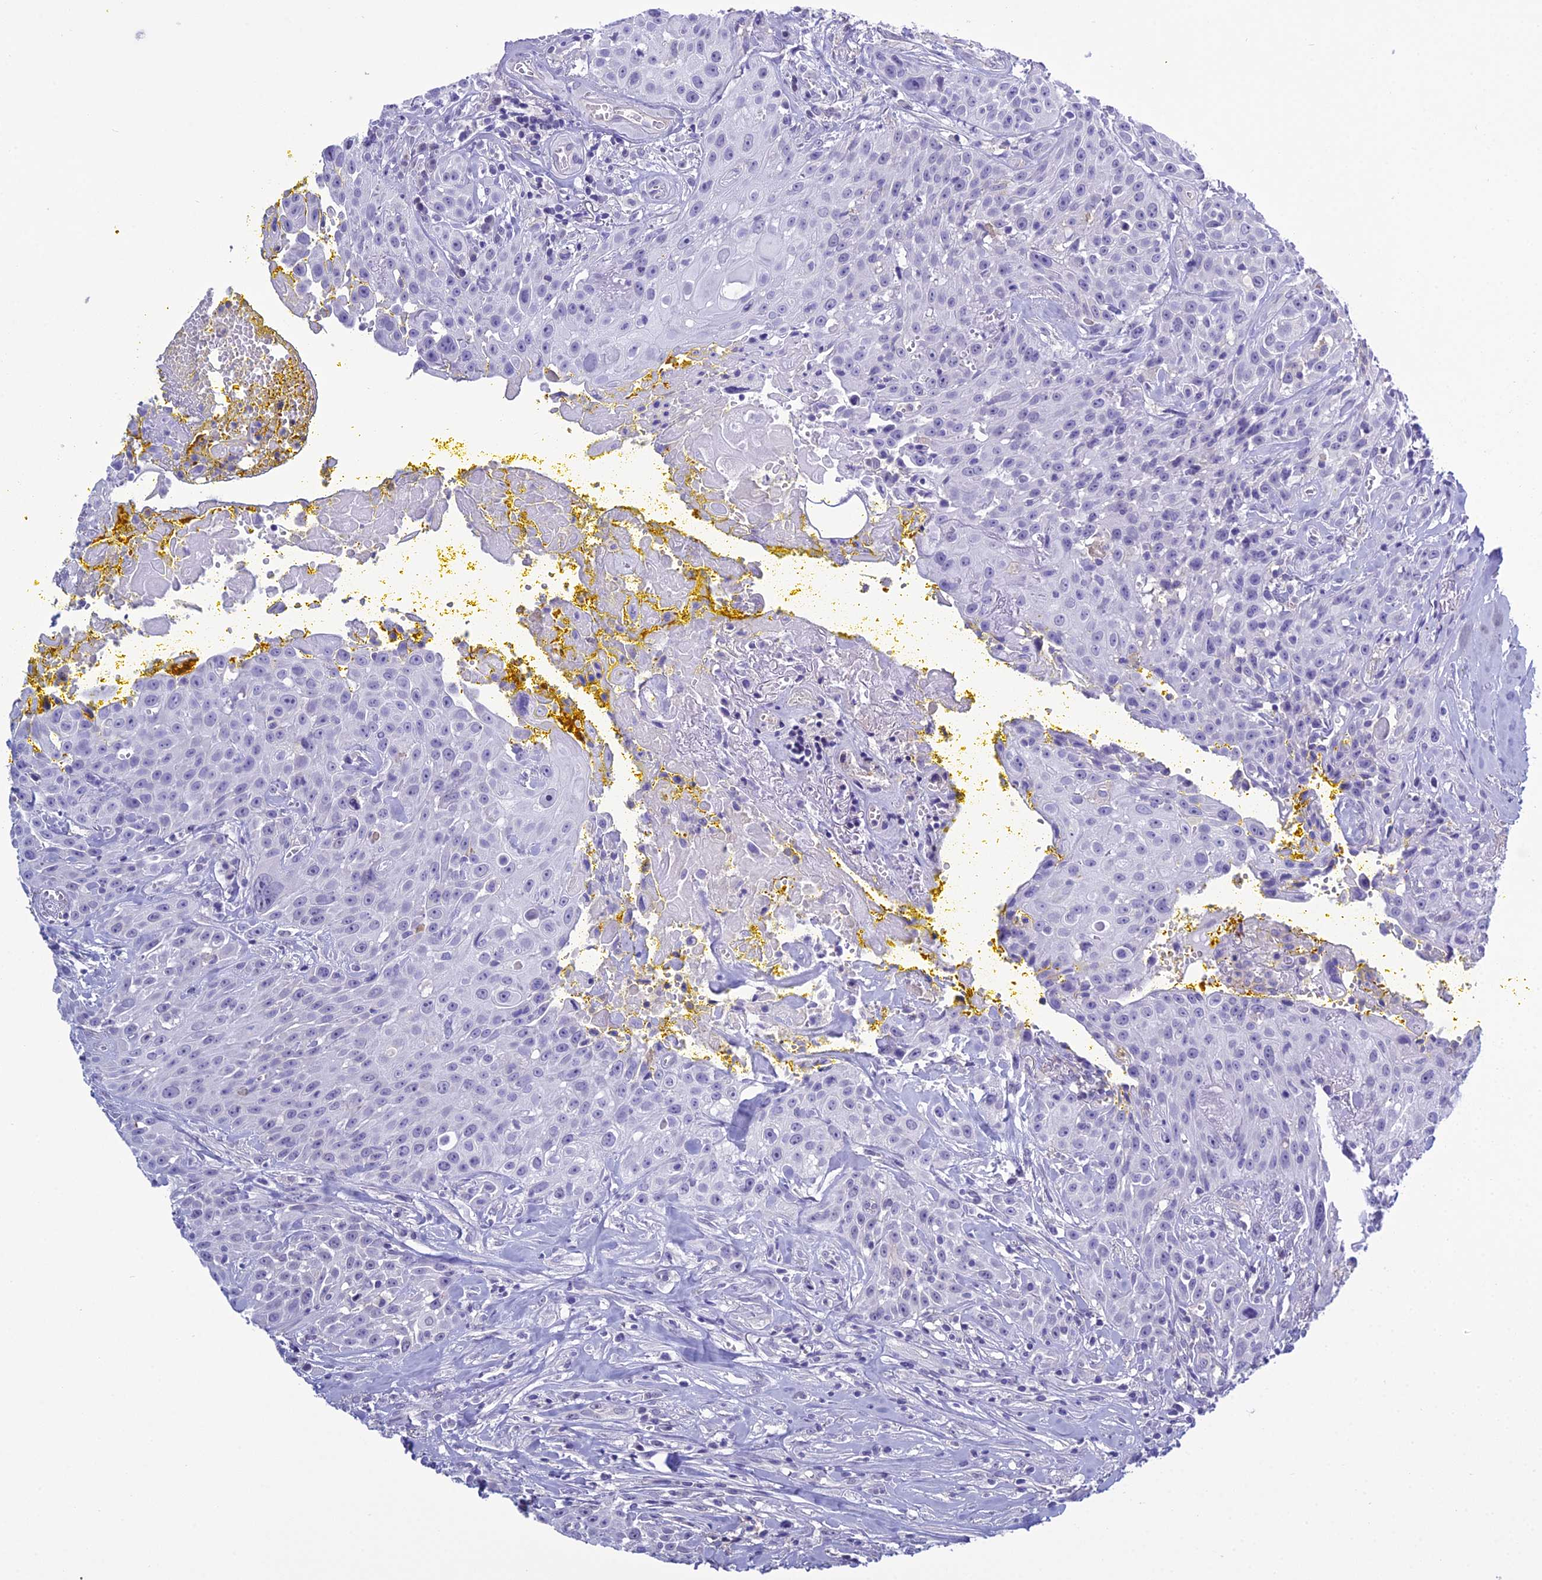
{"staining": {"intensity": "negative", "quantity": "none", "location": "none"}, "tissue": "head and neck cancer", "cell_type": "Tumor cells", "image_type": "cancer", "snomed": [{"axis": "morphology", "description": "Squamous cell carcinoma, NOS"}, {"axis": "topography", "description": "Oral tissue"}, {"axis": "topography", "description": "Head-Neck"}], "caption": "Immunohistochemistry photomicrograph of neoplastic tissue: squamous cell carcinoma (head and neck) stained with DAB (3,3'-diaminobenzidine) exhibits no significant protein positivity in tumor cells.", "gene": "ACE", "patient": {"sex": "female", "age": 82}}